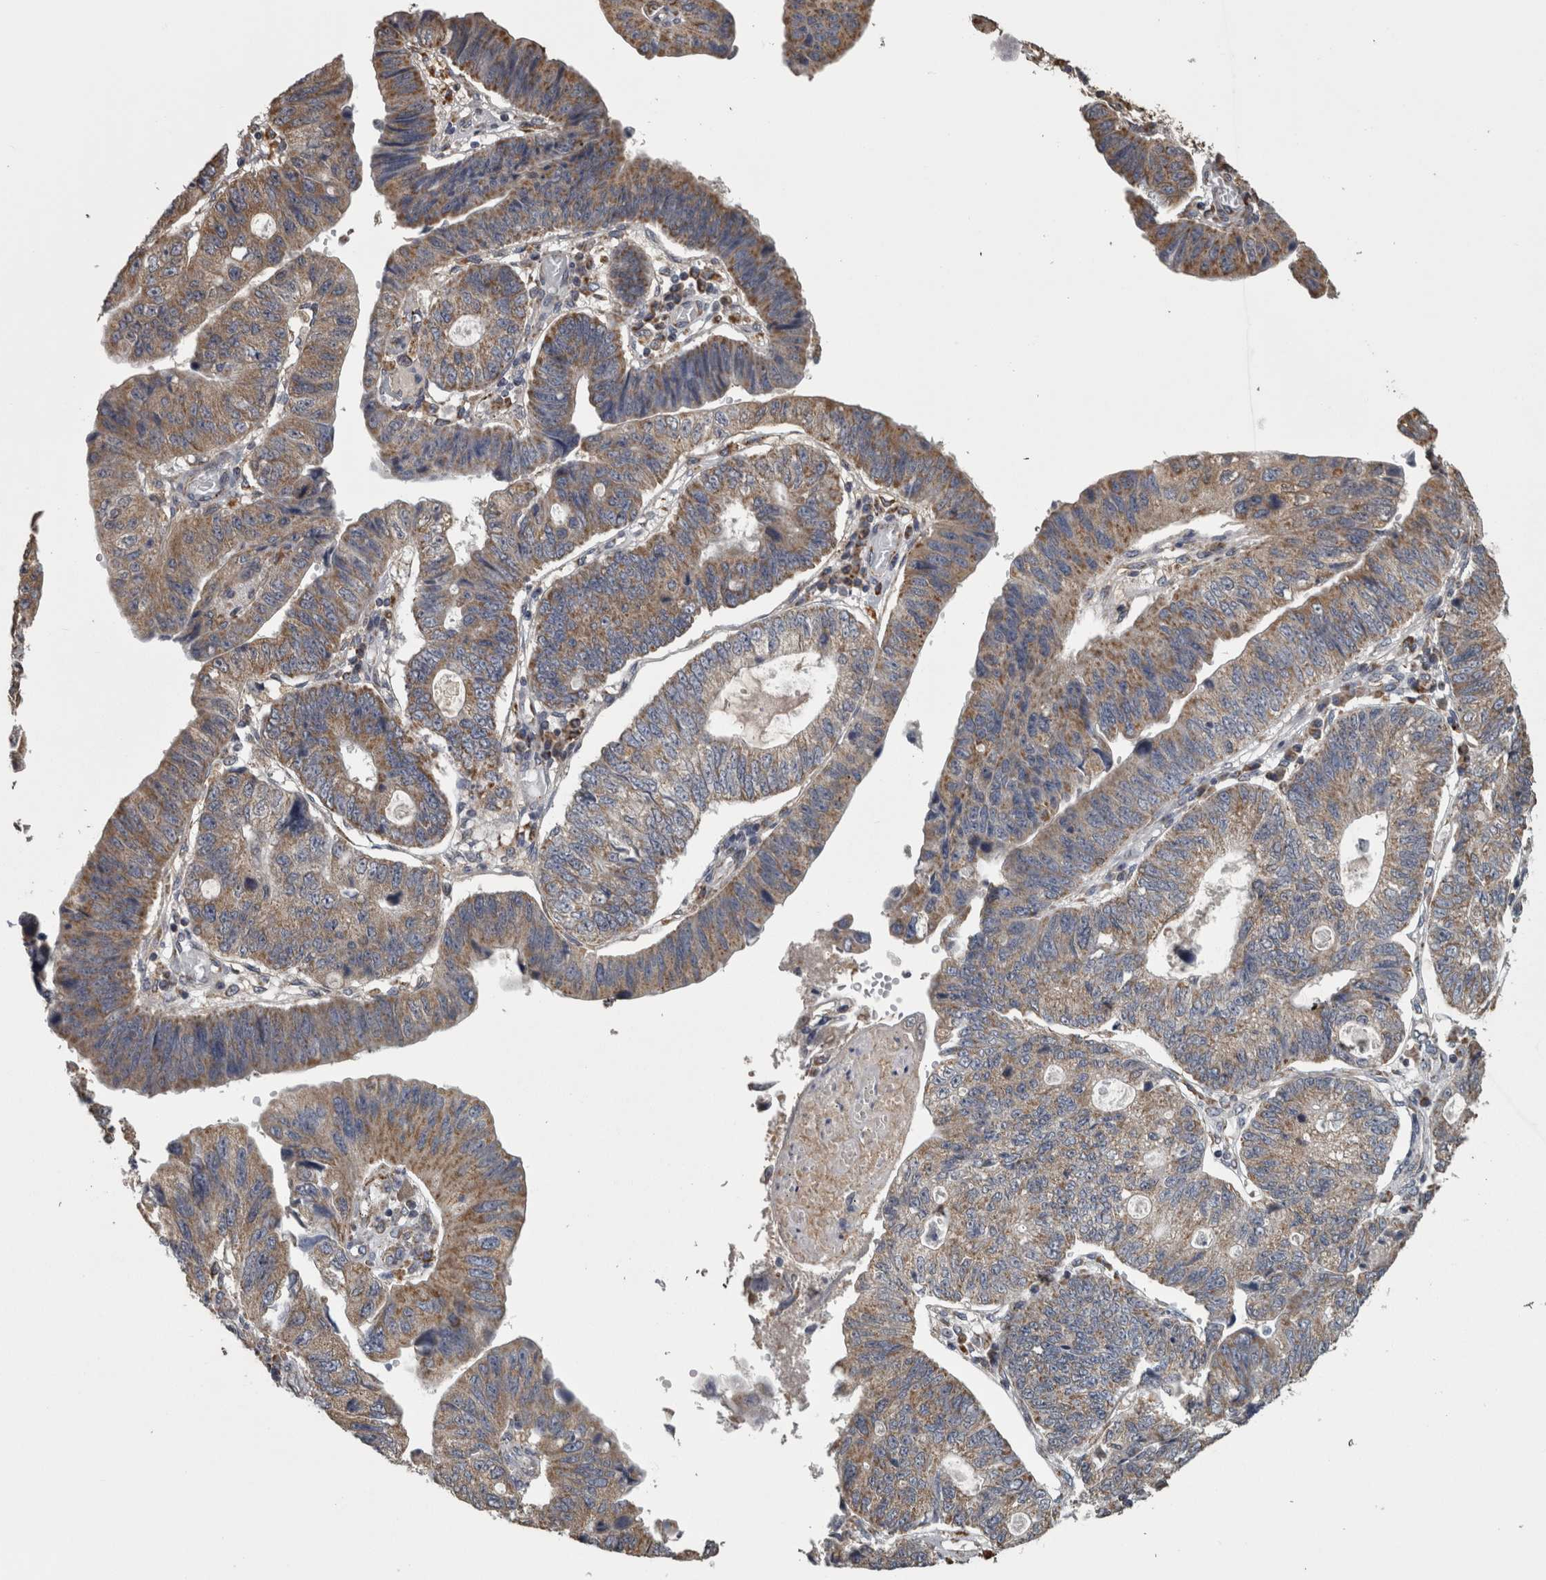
{"staining": {"intensity": "moderate", "quantity": ">75%", "location": "cytoplasmic/membranous"}, "tissue": "stomach cancer", "cell_type": "Tumor cells", "image_type": "cancer", "snomed": [{"axis": "morphology", "description": "Adenocarcinoma, NOS"}, {"axis": "topography", "description": "Stomach"}], "caption": "Adenocarcinoma (stomach) was stained to show a protein in brown. There is medium levels of moderate cytoplasmic/membranous expression in approximately >75% of tumor cells.", "gene": "FRK", "patient": {"sex": "male", "age": 59}}